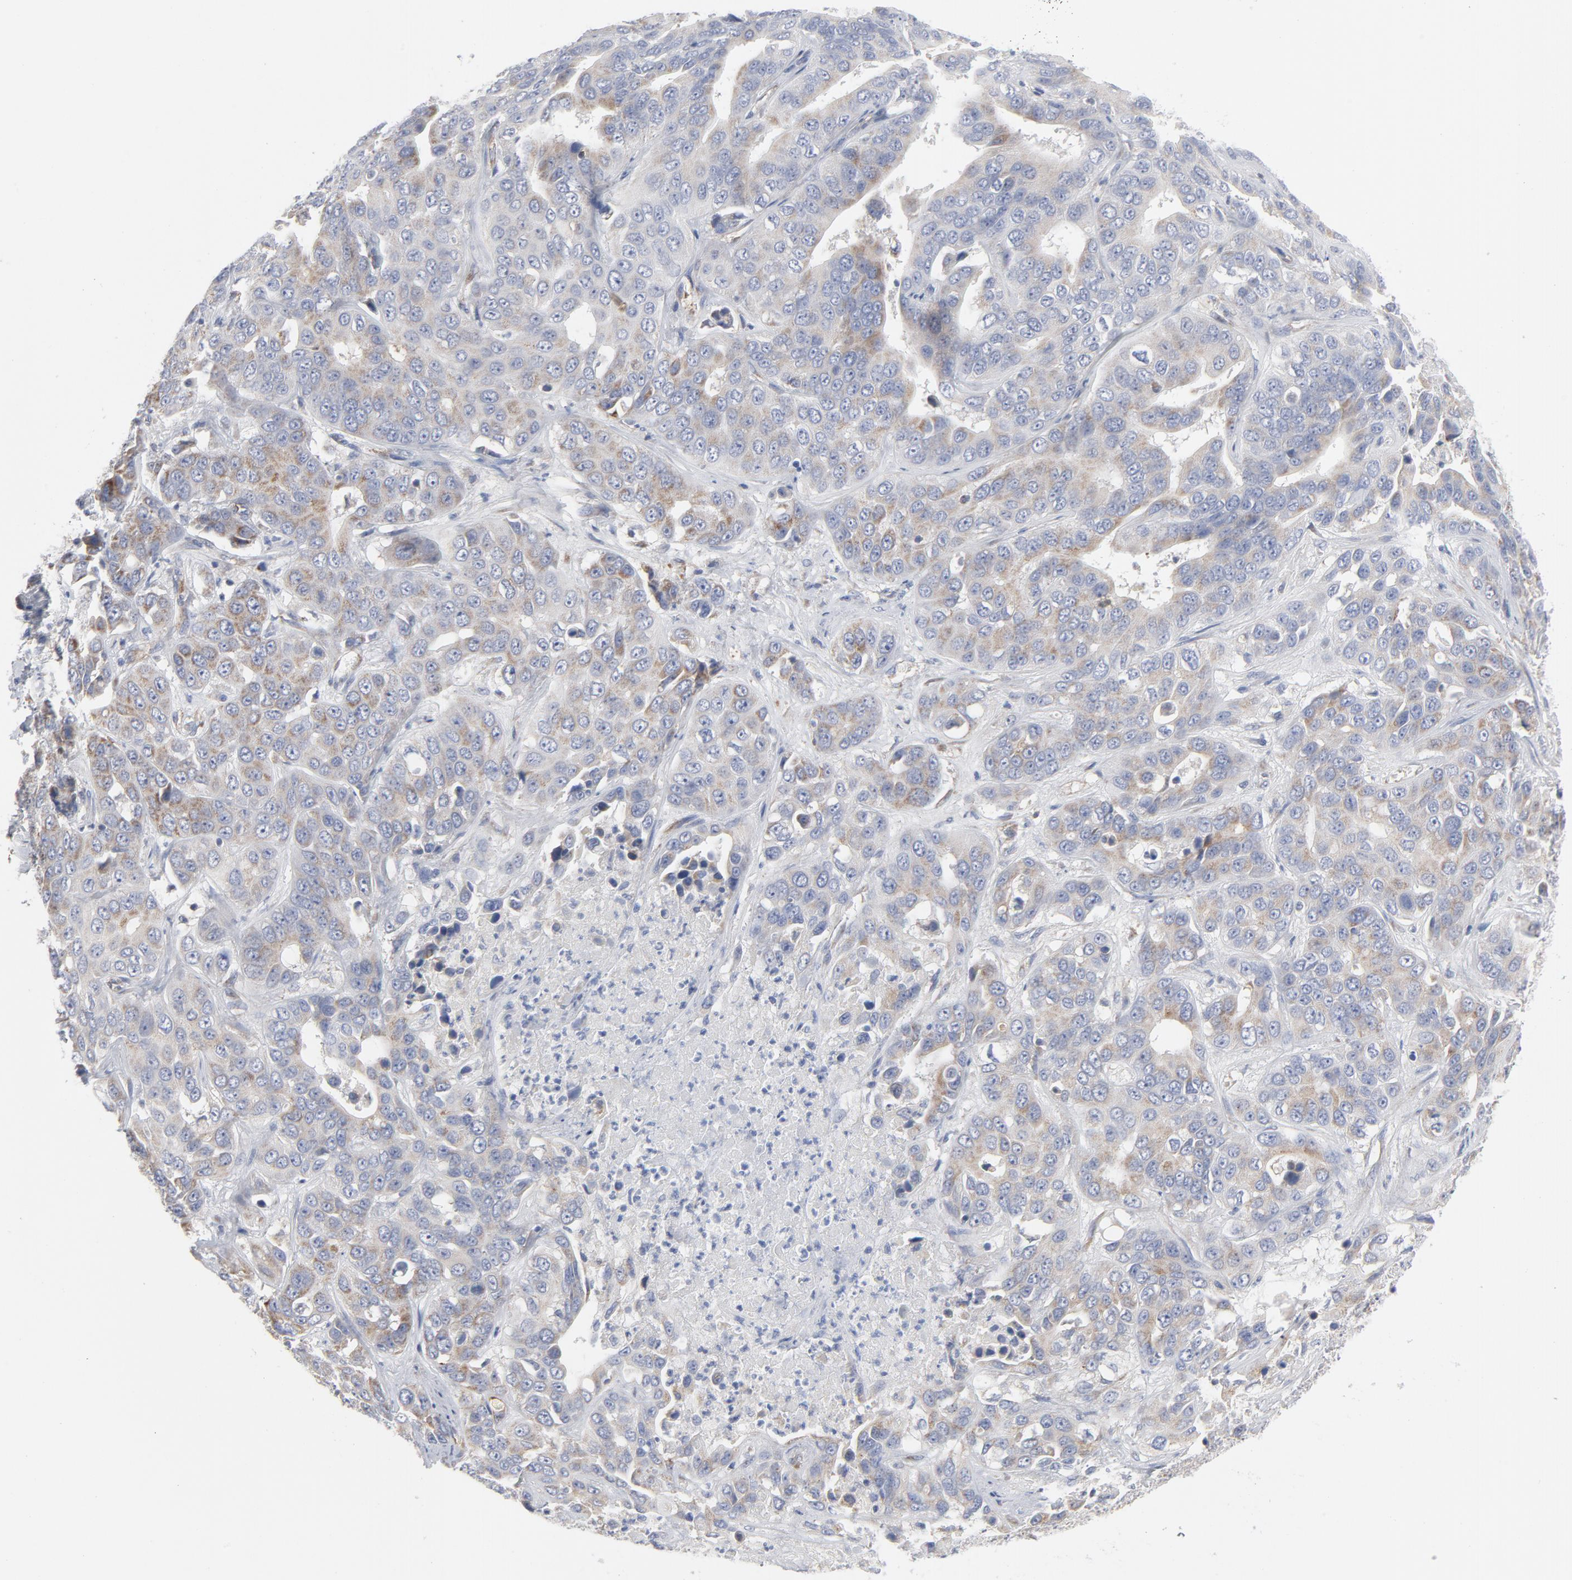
{"staining": {"intensity": "weak", "quantity": "25%-75%", "location": "cytoplasmic/membranous"}, "tissue": "liver cancer", "cell_type": "Tumor cells", "image_type": "cancer", "snomed": [{"axis": "morphology", "description": "Cholangiocarcinoma"}, {"axis": "topography", "description": "Liver"}], "caption": "Human liver cancer stained for a protein (brown) demonstrates weak cytoplasmic/membranous positive staining in approximately 25%-75% of tumor cells.", "gene": "OXA1L", "patient": {"sex": "female", "age": 52}}